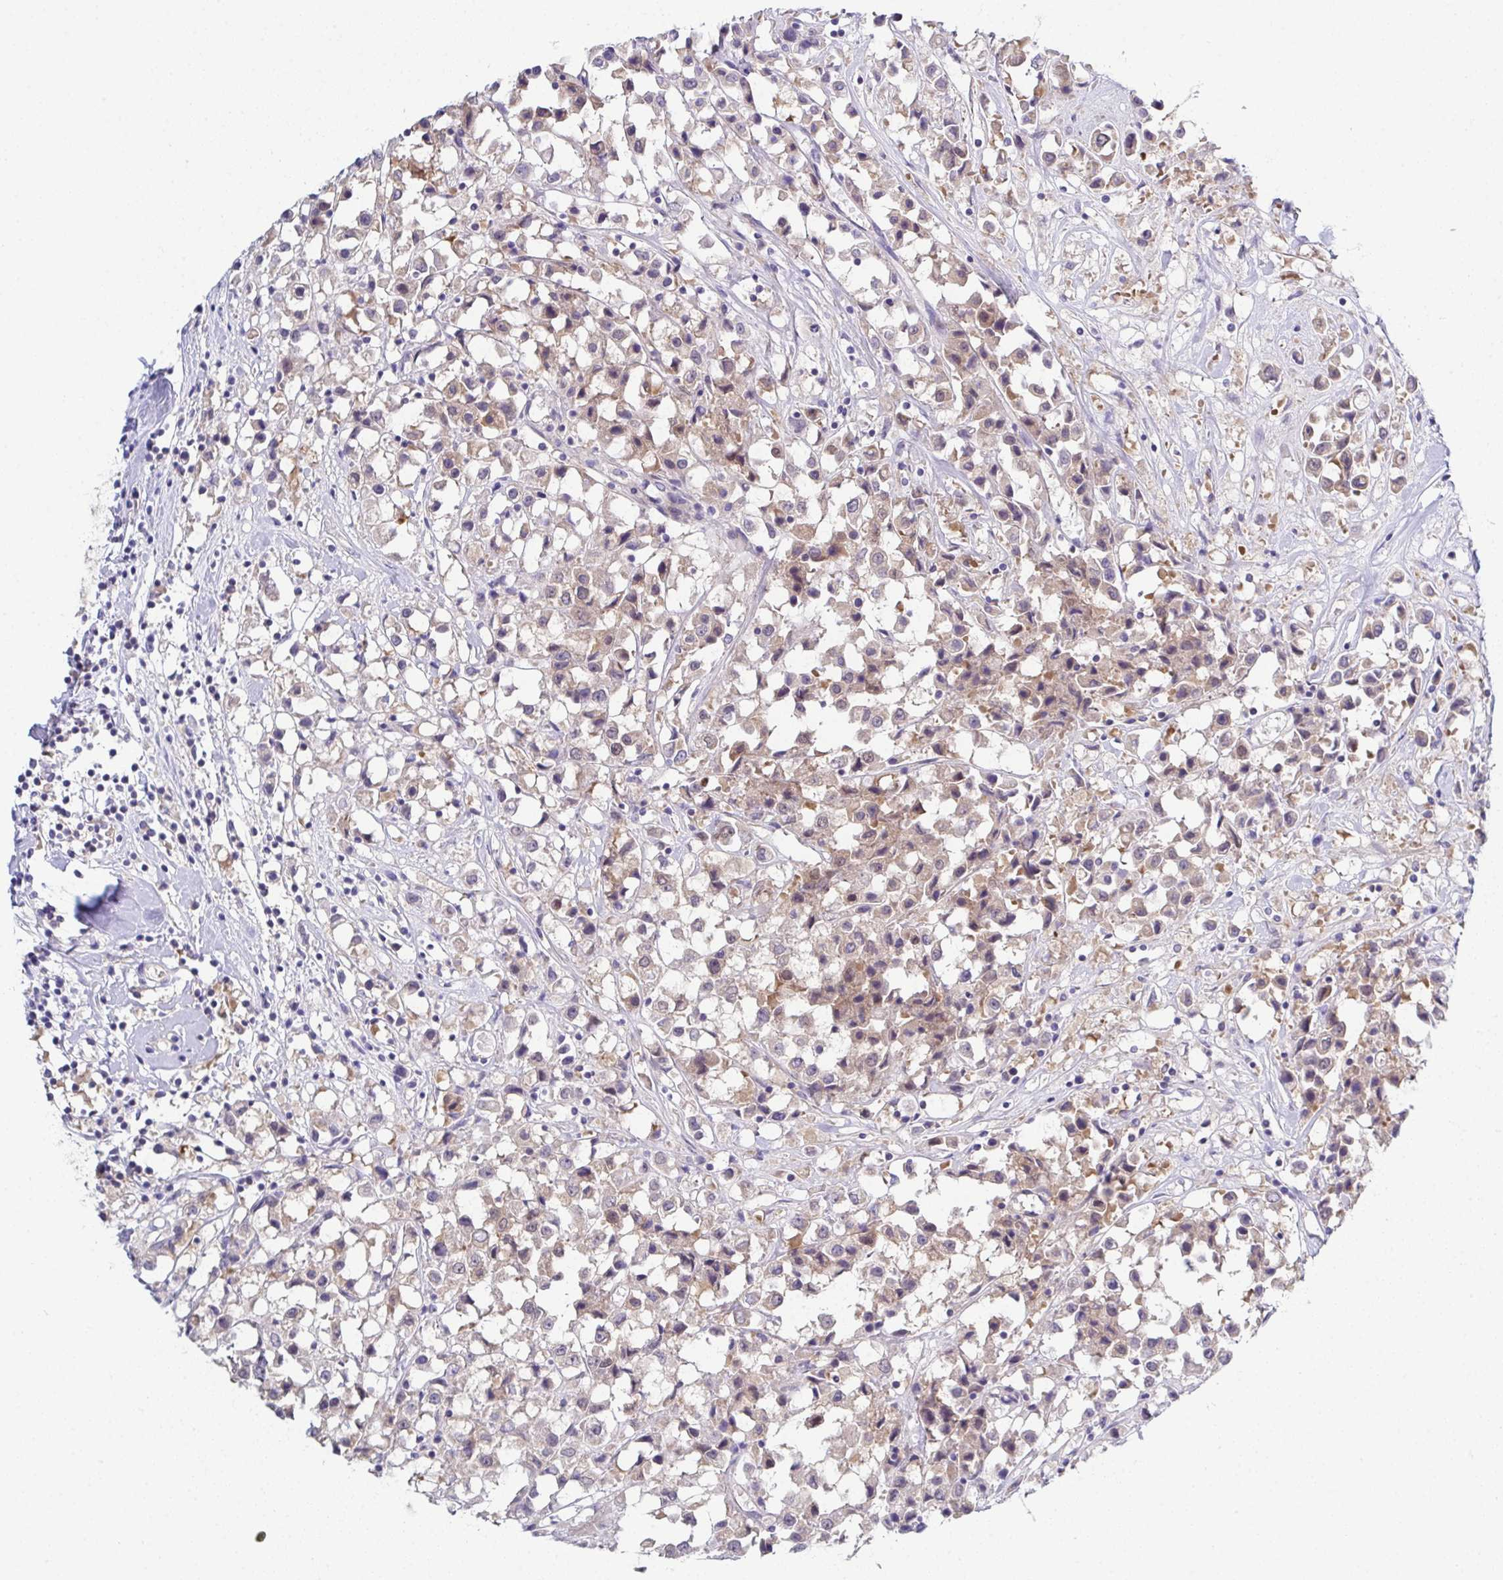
{"staining": {"intensity": "weak", "quantity": "25%-75%", "location": "cytoplasmic/membranous"}, "tissue": "breast cancer", "cell_type": "Tumor cells", "image_type": "cancer", "snomed": [{"axis": "morphology", "description": "Duct carcinoma"}, {"axis": "topography", "description": "Breast"}], "caption": "Intraductal carcinoma (breast) stained with DAB IHC demonstrates low levels of weak cytoplasmic/membranous expression in approximately 25%-75% of tumor cells.", "gene": "CFAP97D1", "patient": {"sex": "female", "age": 61}}